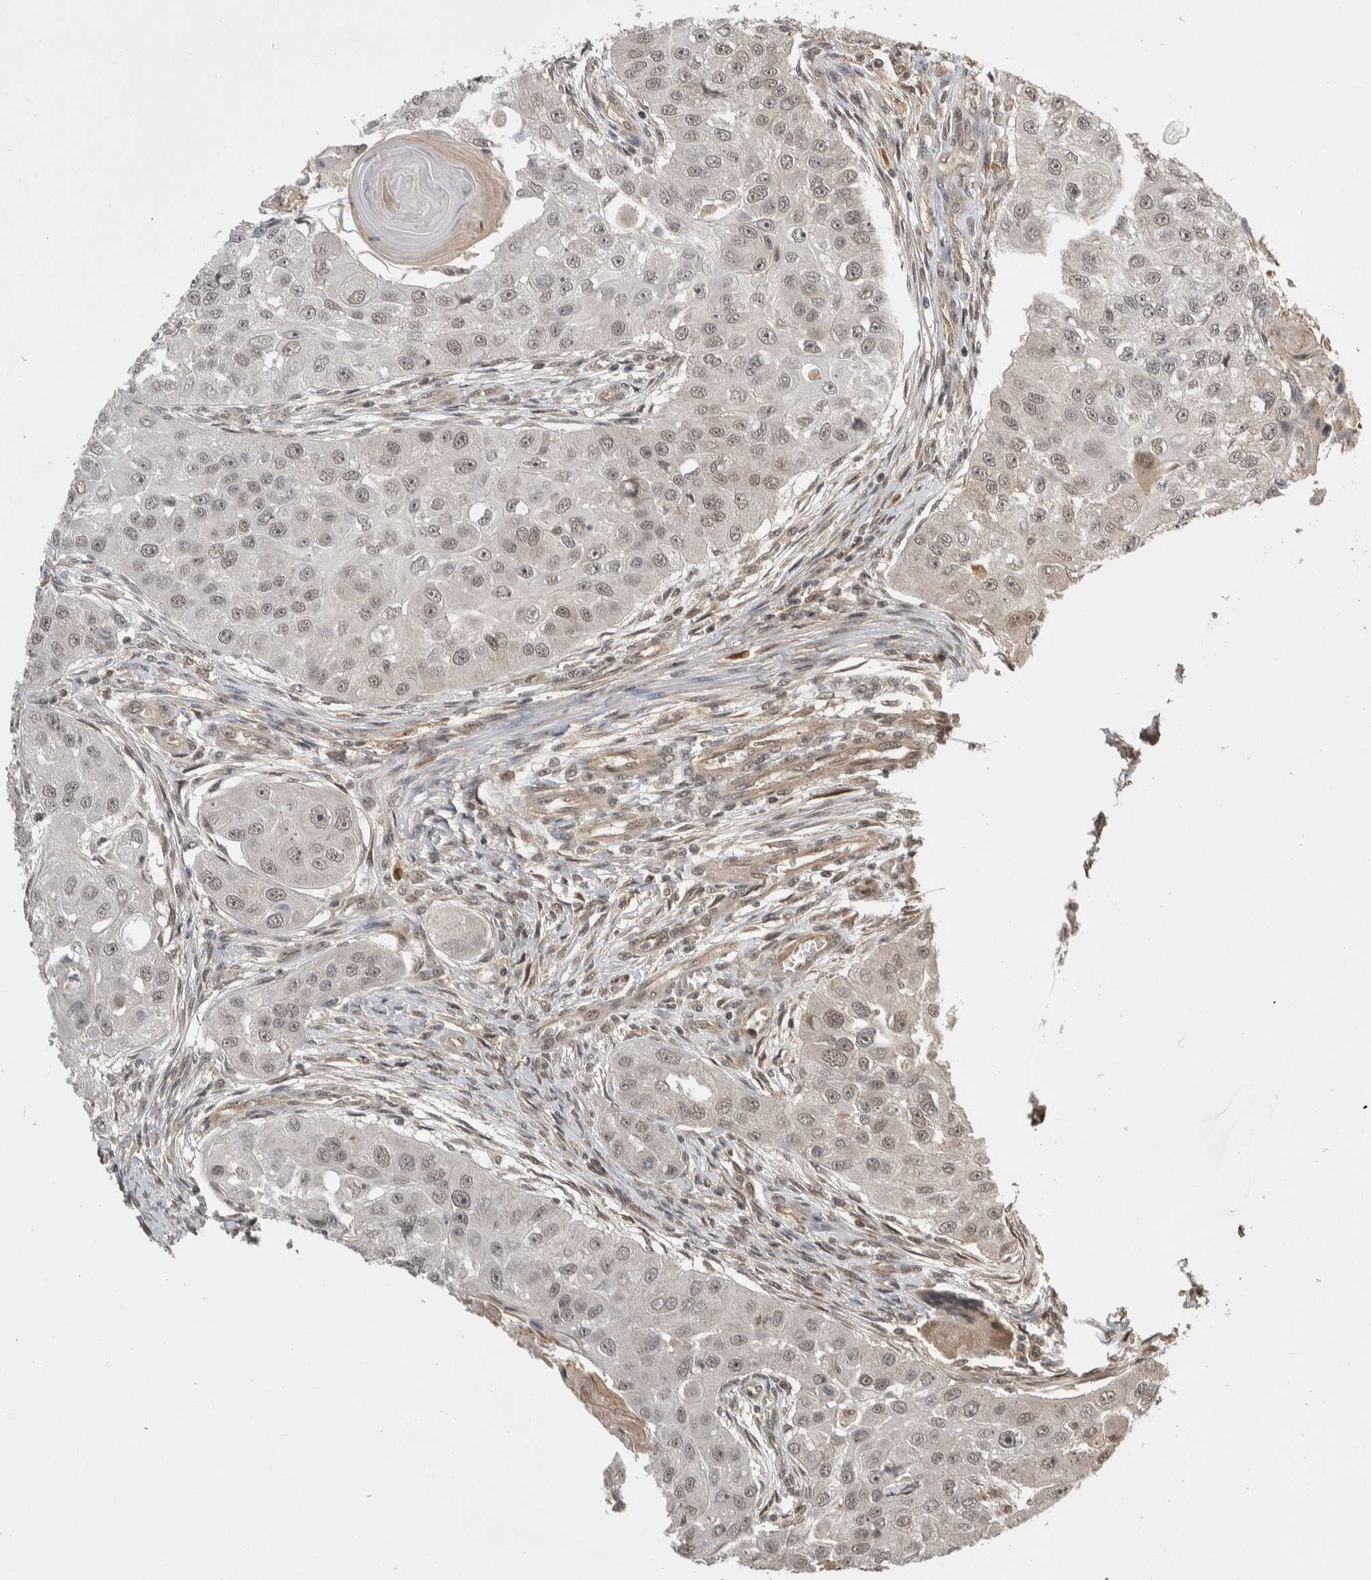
{"staining": {"intensity": "weak", "quantity": ">75%", "location": "nuclear"}, "tissue": "head and neck cancer", "cell_type": "Tumor cells", "image_type": "cancer", "snomed": [{"axis": "morphology", "description": "Normal tissue, NOS"}, {"axis": "morphology", "description": "Squamous cell carcinoma, NOS"}, {"axis": "topography", "description": "Skeletal muscle"}, {"axis": "topography", "description": "Head-Neck"}], "caption": "Head and neck squamous cell carcinoma stained with a brown dye shows weak nuclear positive positivity in approximately >75% of tumor cells.", "gene": "ZNF592", "patient": {"sex": "male", "age": 51}}